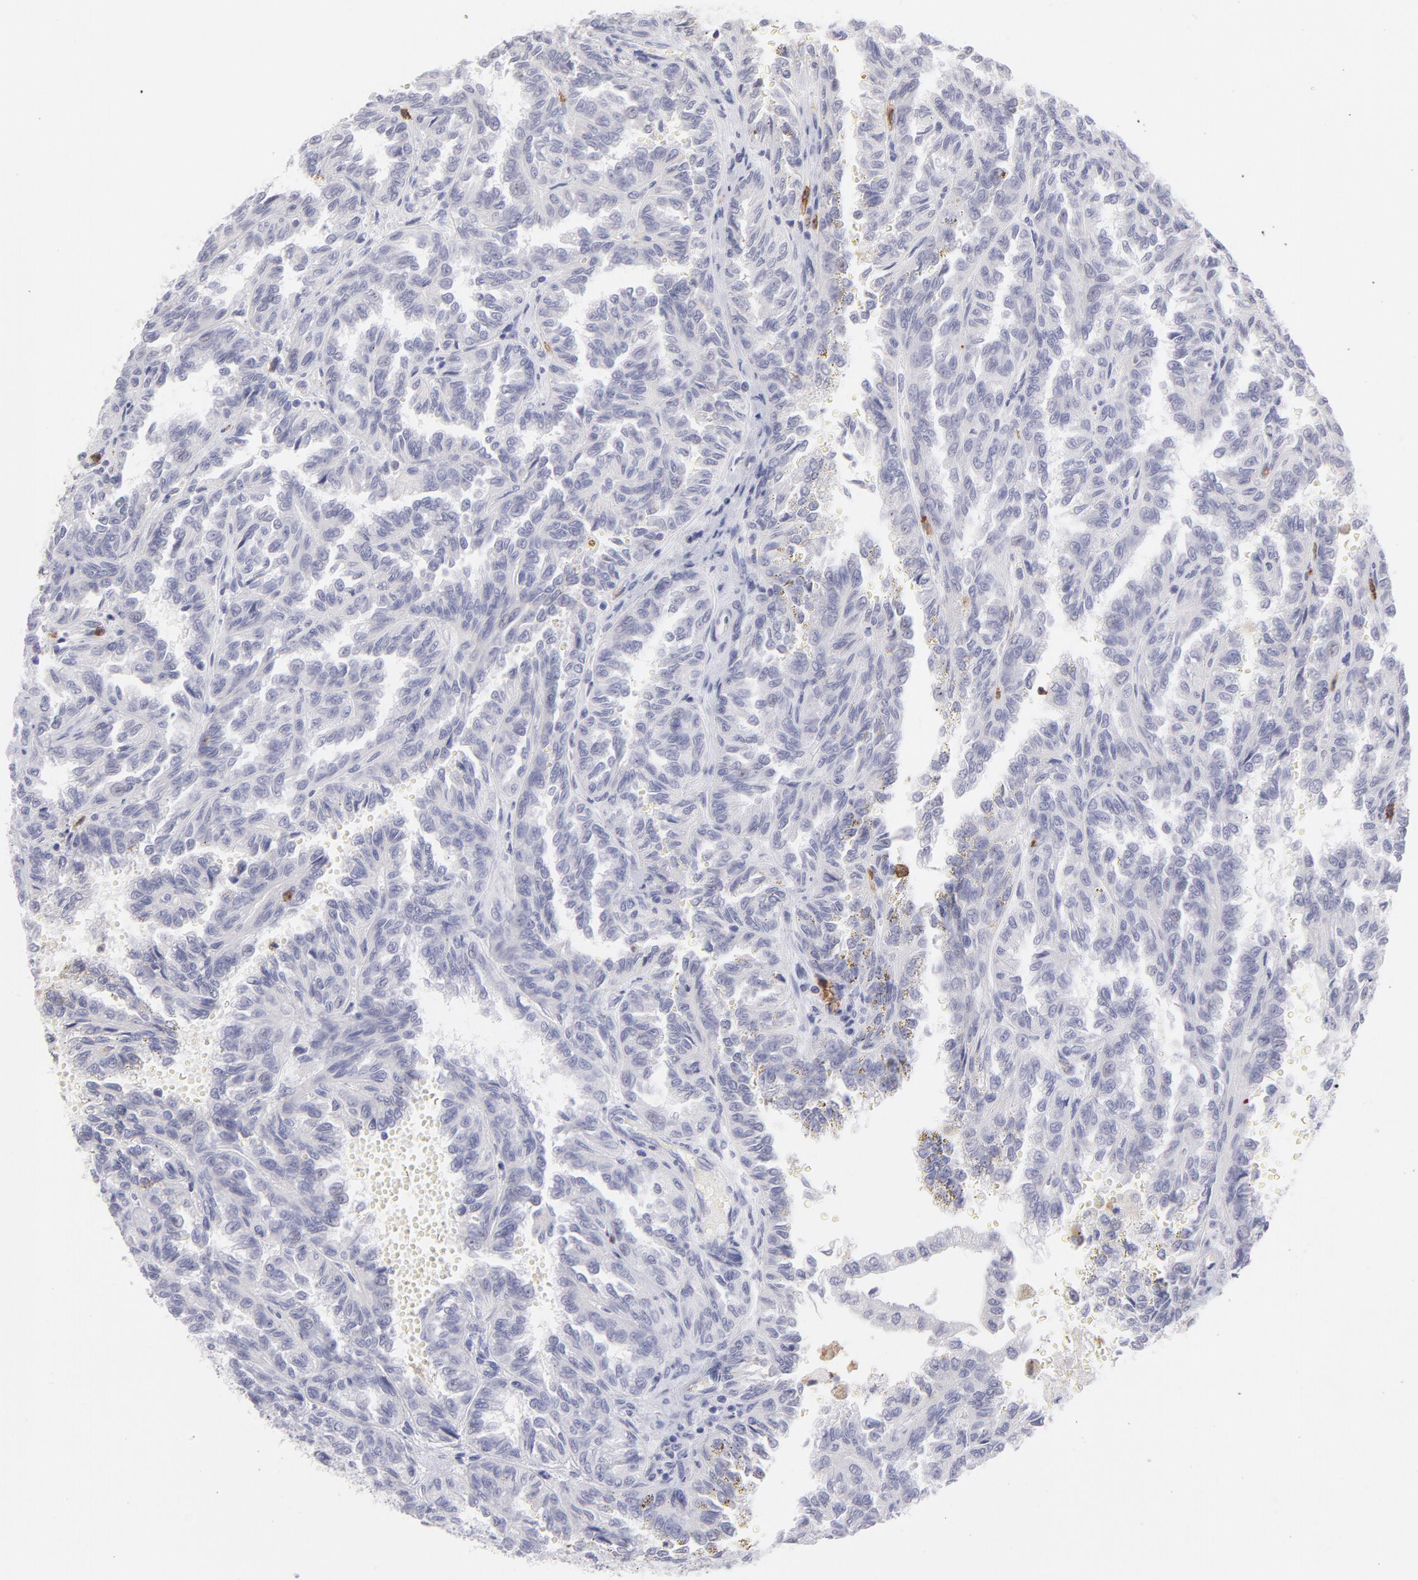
{"staining": {"intensity": "negative", "quantity": "none", "location": "none"}, "tissue": "renal cancer", "cell_type": "Tumor cells", "image_type": "cancer", "snomed": [{"axis": "morphology", "description": "Inflammation, NOS"}, {"axis": "morphology", "description": "Adenocarcinoma, NOS"}, {"axis": "topography", "description": "Kidney"}], "caption": "Tumor cells are negative for brown protein staining in adenocarcinoma (renal).", "gene": "LTB4R", "patient": {"sex": "male", "age": 68}}